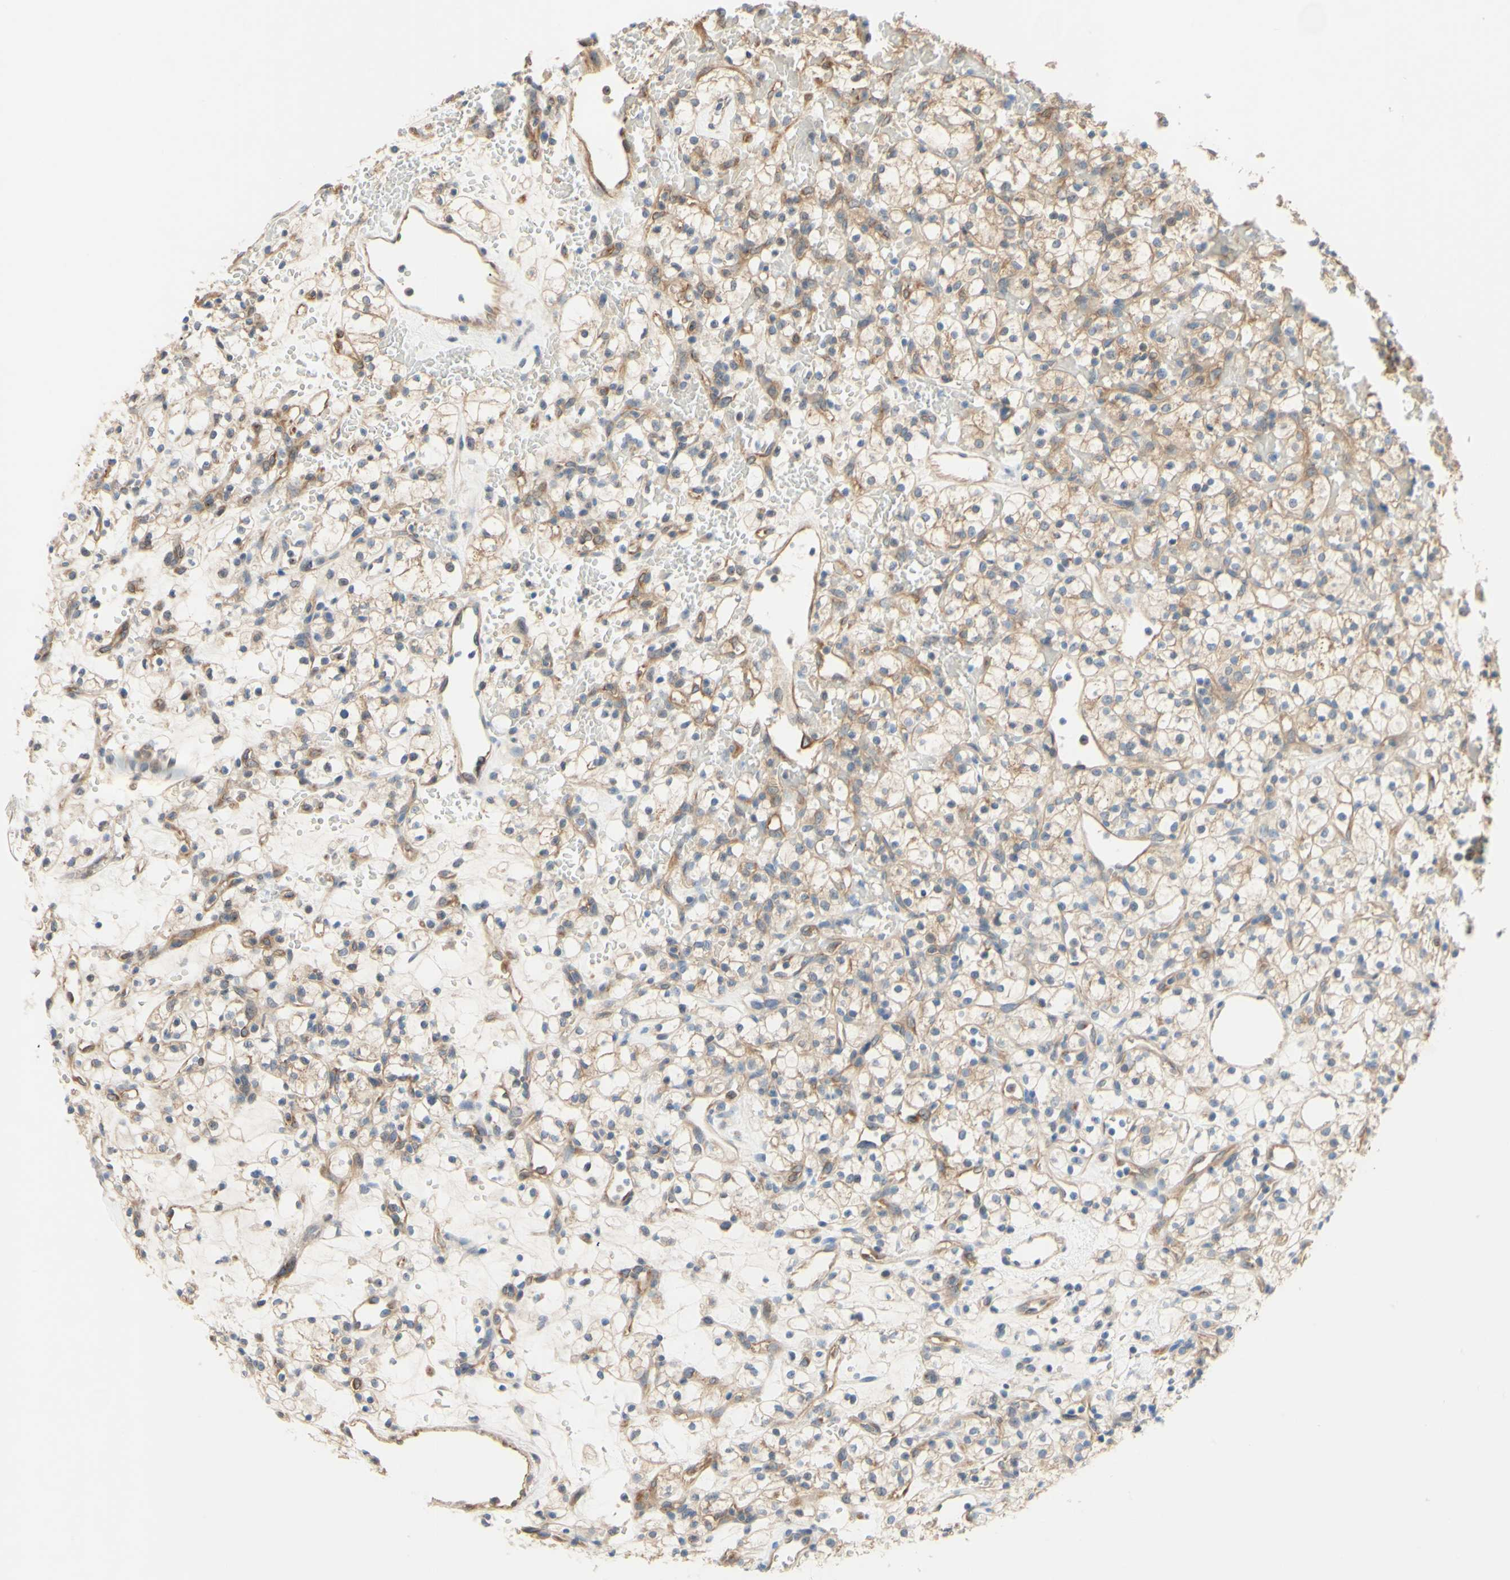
{"staining": {"intensity": "moderate", "quantity": ">75%", "location": "cytoplasmic/membranous"}, "tissue": "renal cancer", "cell_type": "Tumor cells", "image_type": "cancer", "snomed": [{"axis": "morphology", "description": "Adenocarcinoma, NOS"}, {"axis": "topography", "description": "Kidney"}], "caption": "Immunohistochemistry histopathology image of neoplastic tissue: renal cancer stained using immunohistochemistry exhibits medium levels of moderate protein expression localized specifically in the cytoplasmic/membranous of tumor cells, appearing as a cytoplasmic/membranous brown color.", "gene": "DYNLRB1", "patient": {"sex": "female", "age": 60}}